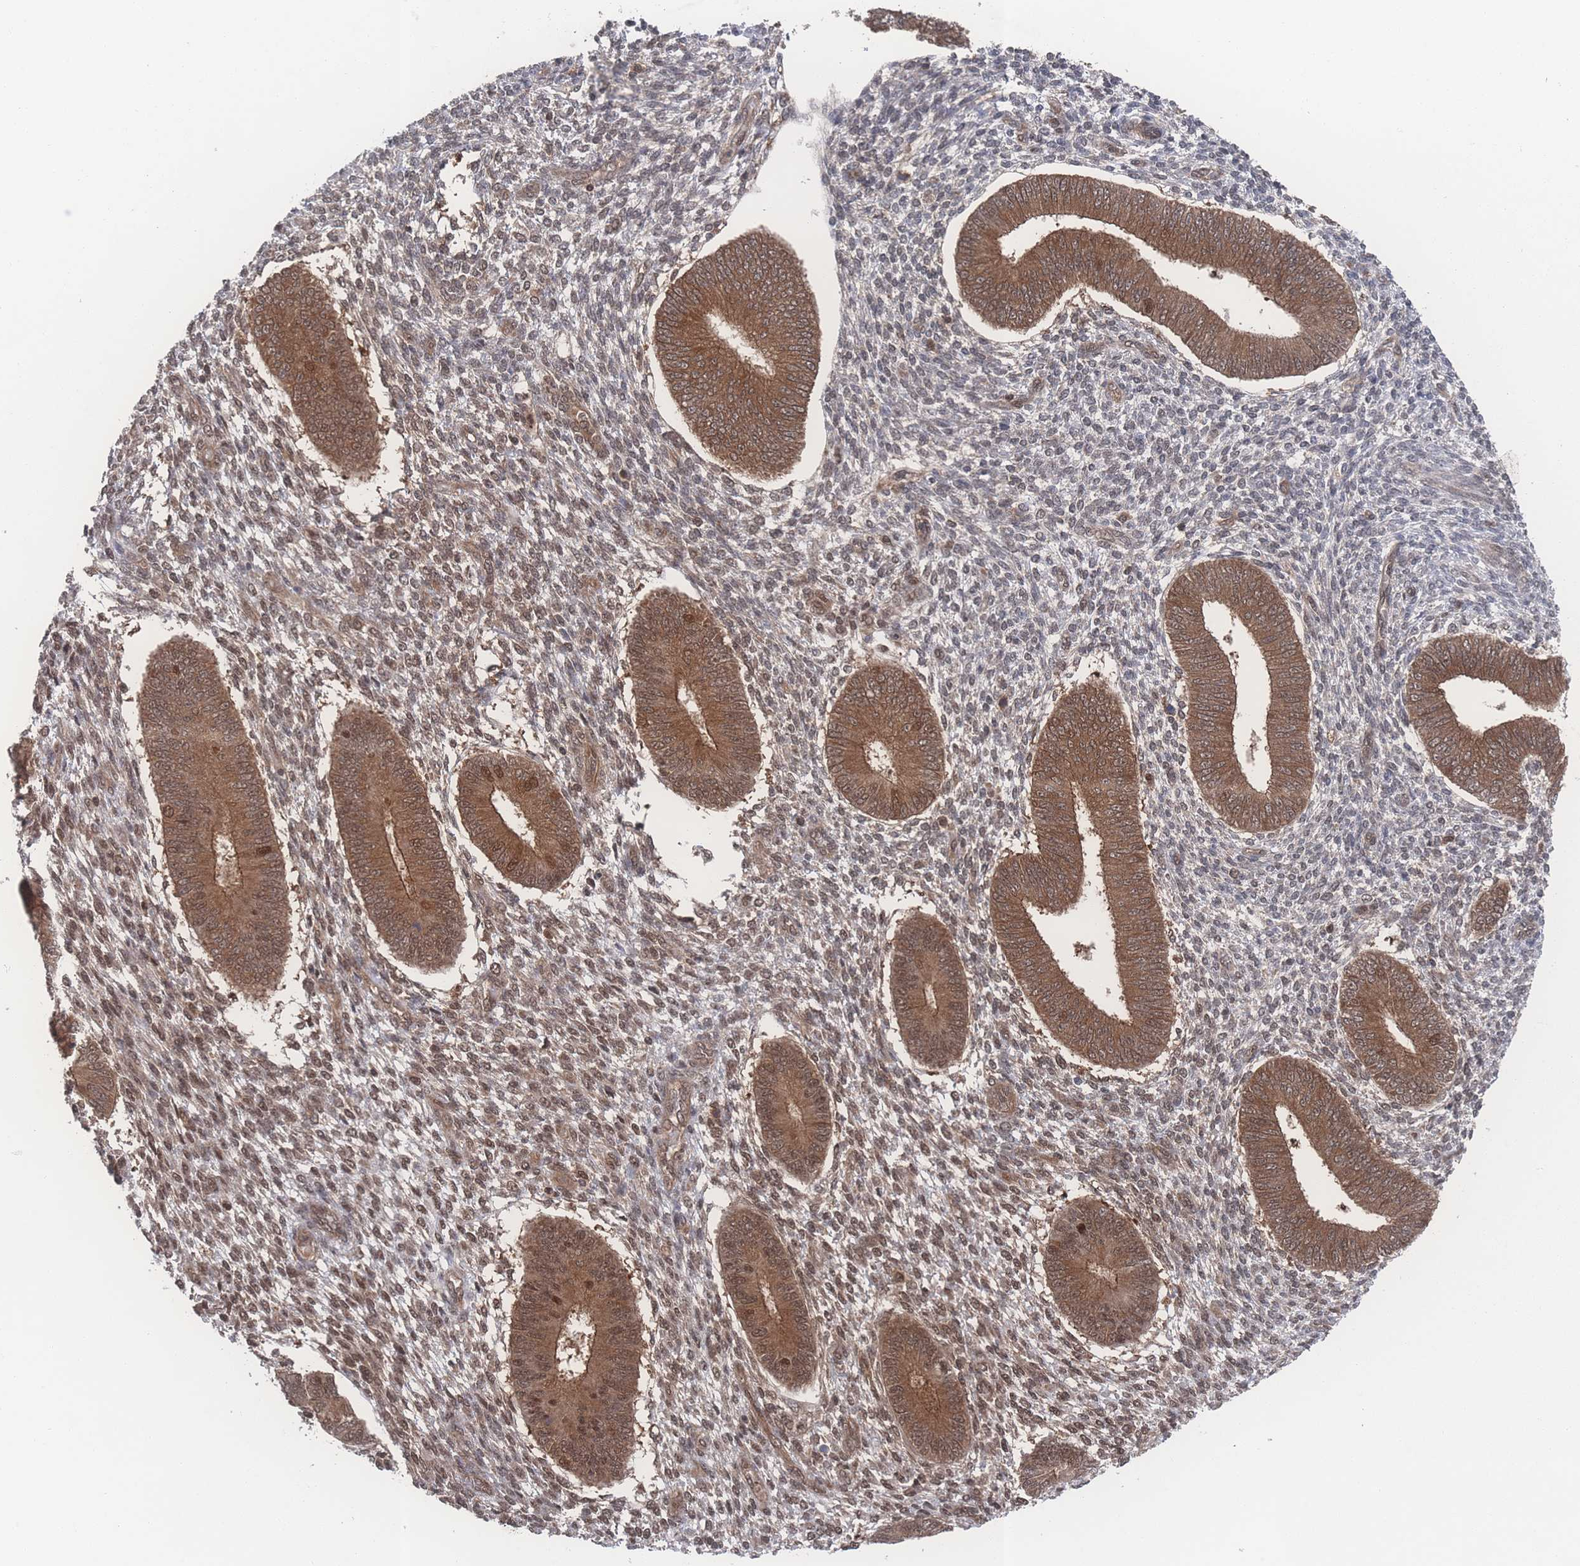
{"staining": {"intensity": "moderate", "quantity": "25%-75%", "location": "nuclear"}, "tissue": "endometrium", "cell_type": "Cells in endometrial stroma", "image_type": "normal", "snomed": [{"axis": "morphology", "description": "Normal tissue, NOS"}, {"axis": "topography", "description": "Endometrium"}], "caption": "DAB immunohistochemical staining of benign endometrium shows moderate nuclear protein expression in about 25%-75% of cells in endometrial stroma.", "gene": "PSMA1", "patient": {"sex": "female", "age": 49}}